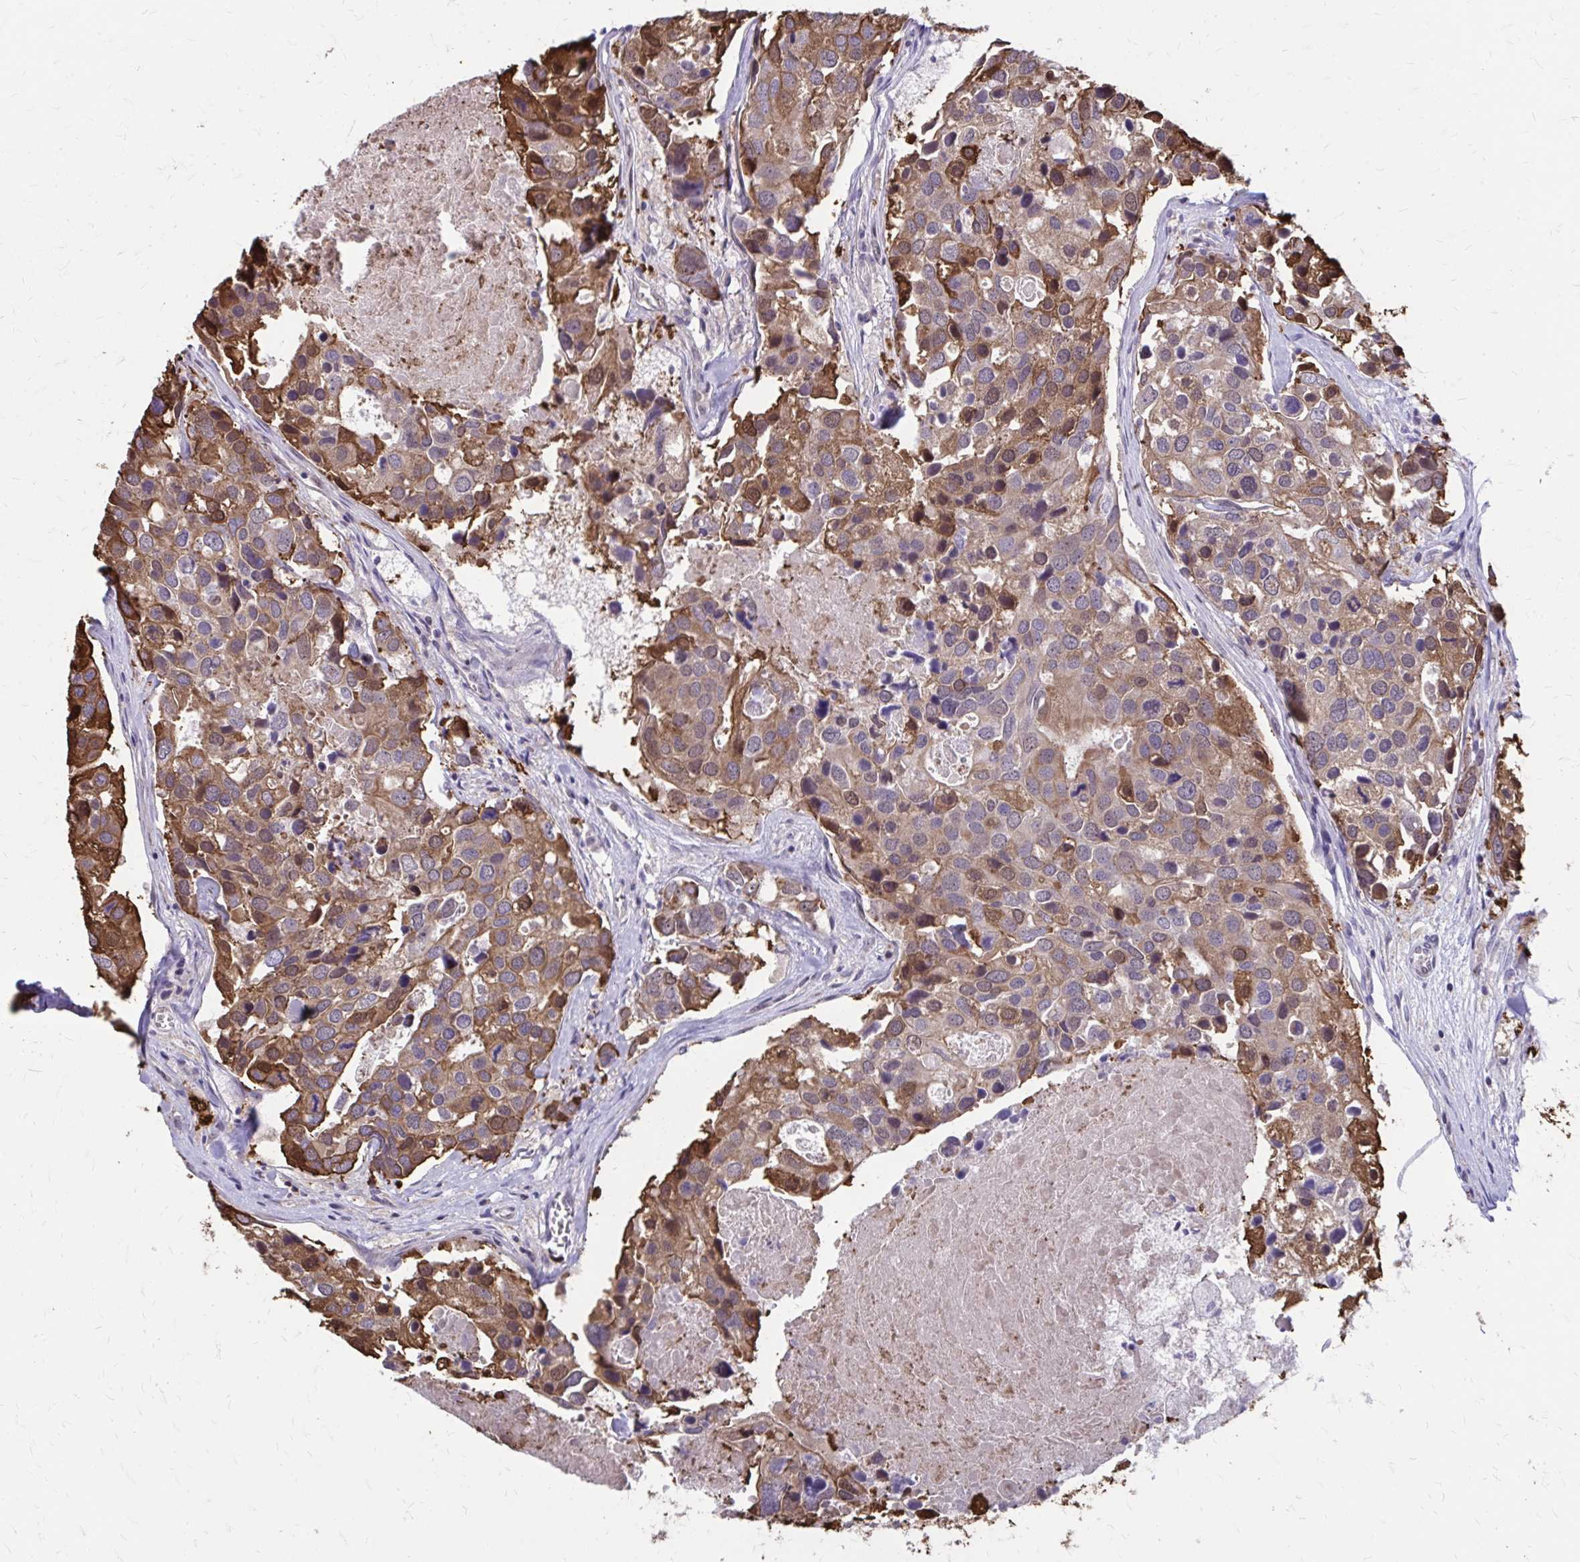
{"staining": {"intensity": "moderate", "quantity": ">75%", "location": "cytoplasmic/membranous,nuclear"}, "tissue": "breast cancer", "cell_type": "Tumor cells", "image_type": "cancer", "snomed": [{"axis": "morphology", "description": "Duct carcinoma"}, {"axis": "topography", "description": "Breast"}], "caption": "This micrograph exhibits immunohistochemistry (IHC) staining of human breast cancer (infiltrating ductal carcinoma), with medium moderate cytoplasmic/membranous and nuclear staining in approximately >75% of tumor cells.", "gene": "ANKRD30B", "patient": {"sex": "female", "age": 83}}